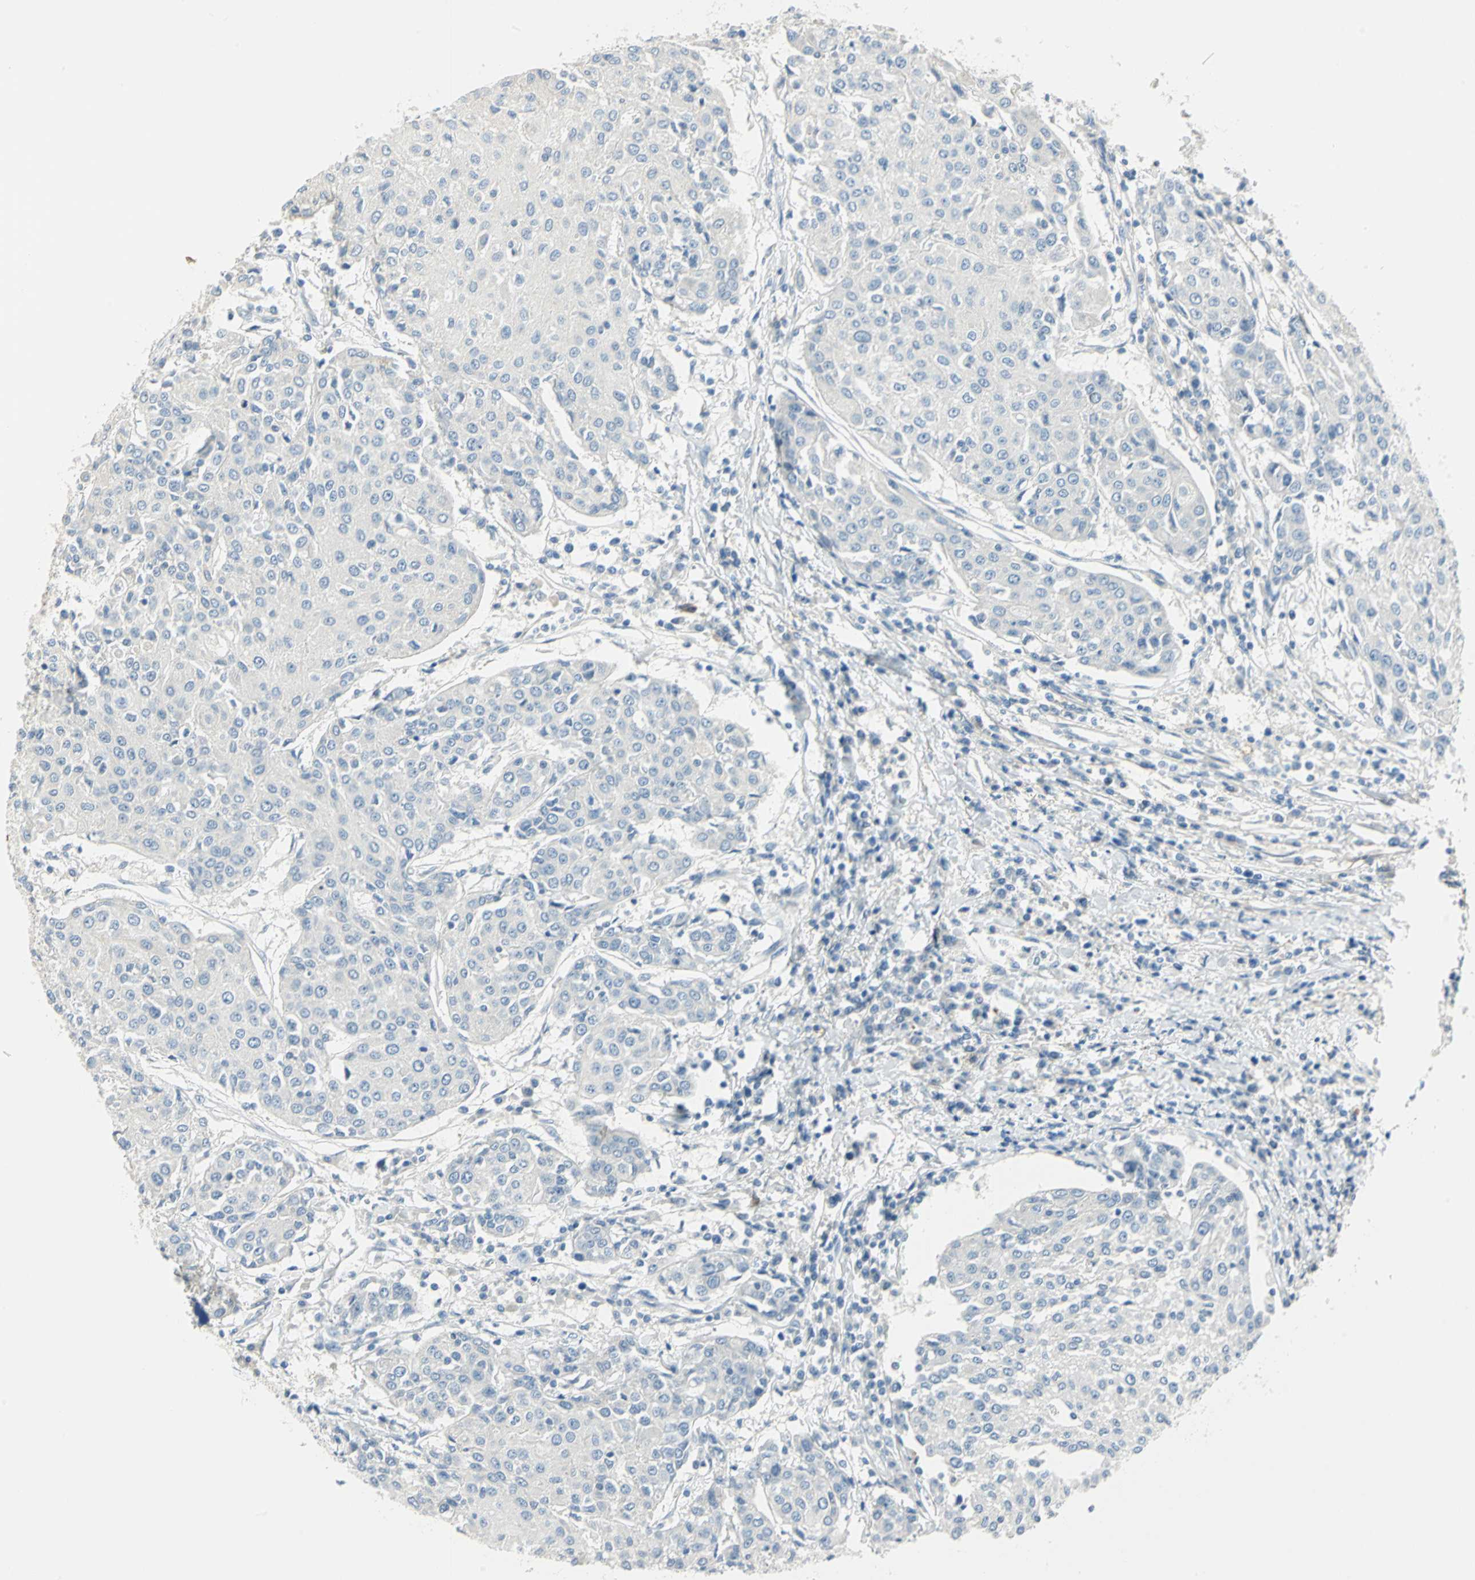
{"staining": {"intensity": "negative", "quantity": "none", "location": "none"}, "tissue": "urothelial cancer", "cell_type": "Tumor cells", "image_type": "cancer", "snomed": [{"axis": "morphology", "description": "Urothelial carcinoma, High grade"}, {"axis": "topography", "description": "Urinary bladder"}], "caption": "High magnification brightfield microscopy of urothelial cancer stained with DAB (3,3'-diaminobenzidine) (brown) and counterstained with hematoxylin (blue): tumor cells show no significant positivity. (DAB IHC visualized using brightfield microscopy, high magnification).", "gene": "UCHL1", "patient": {"sex": "female", "age": 85}}